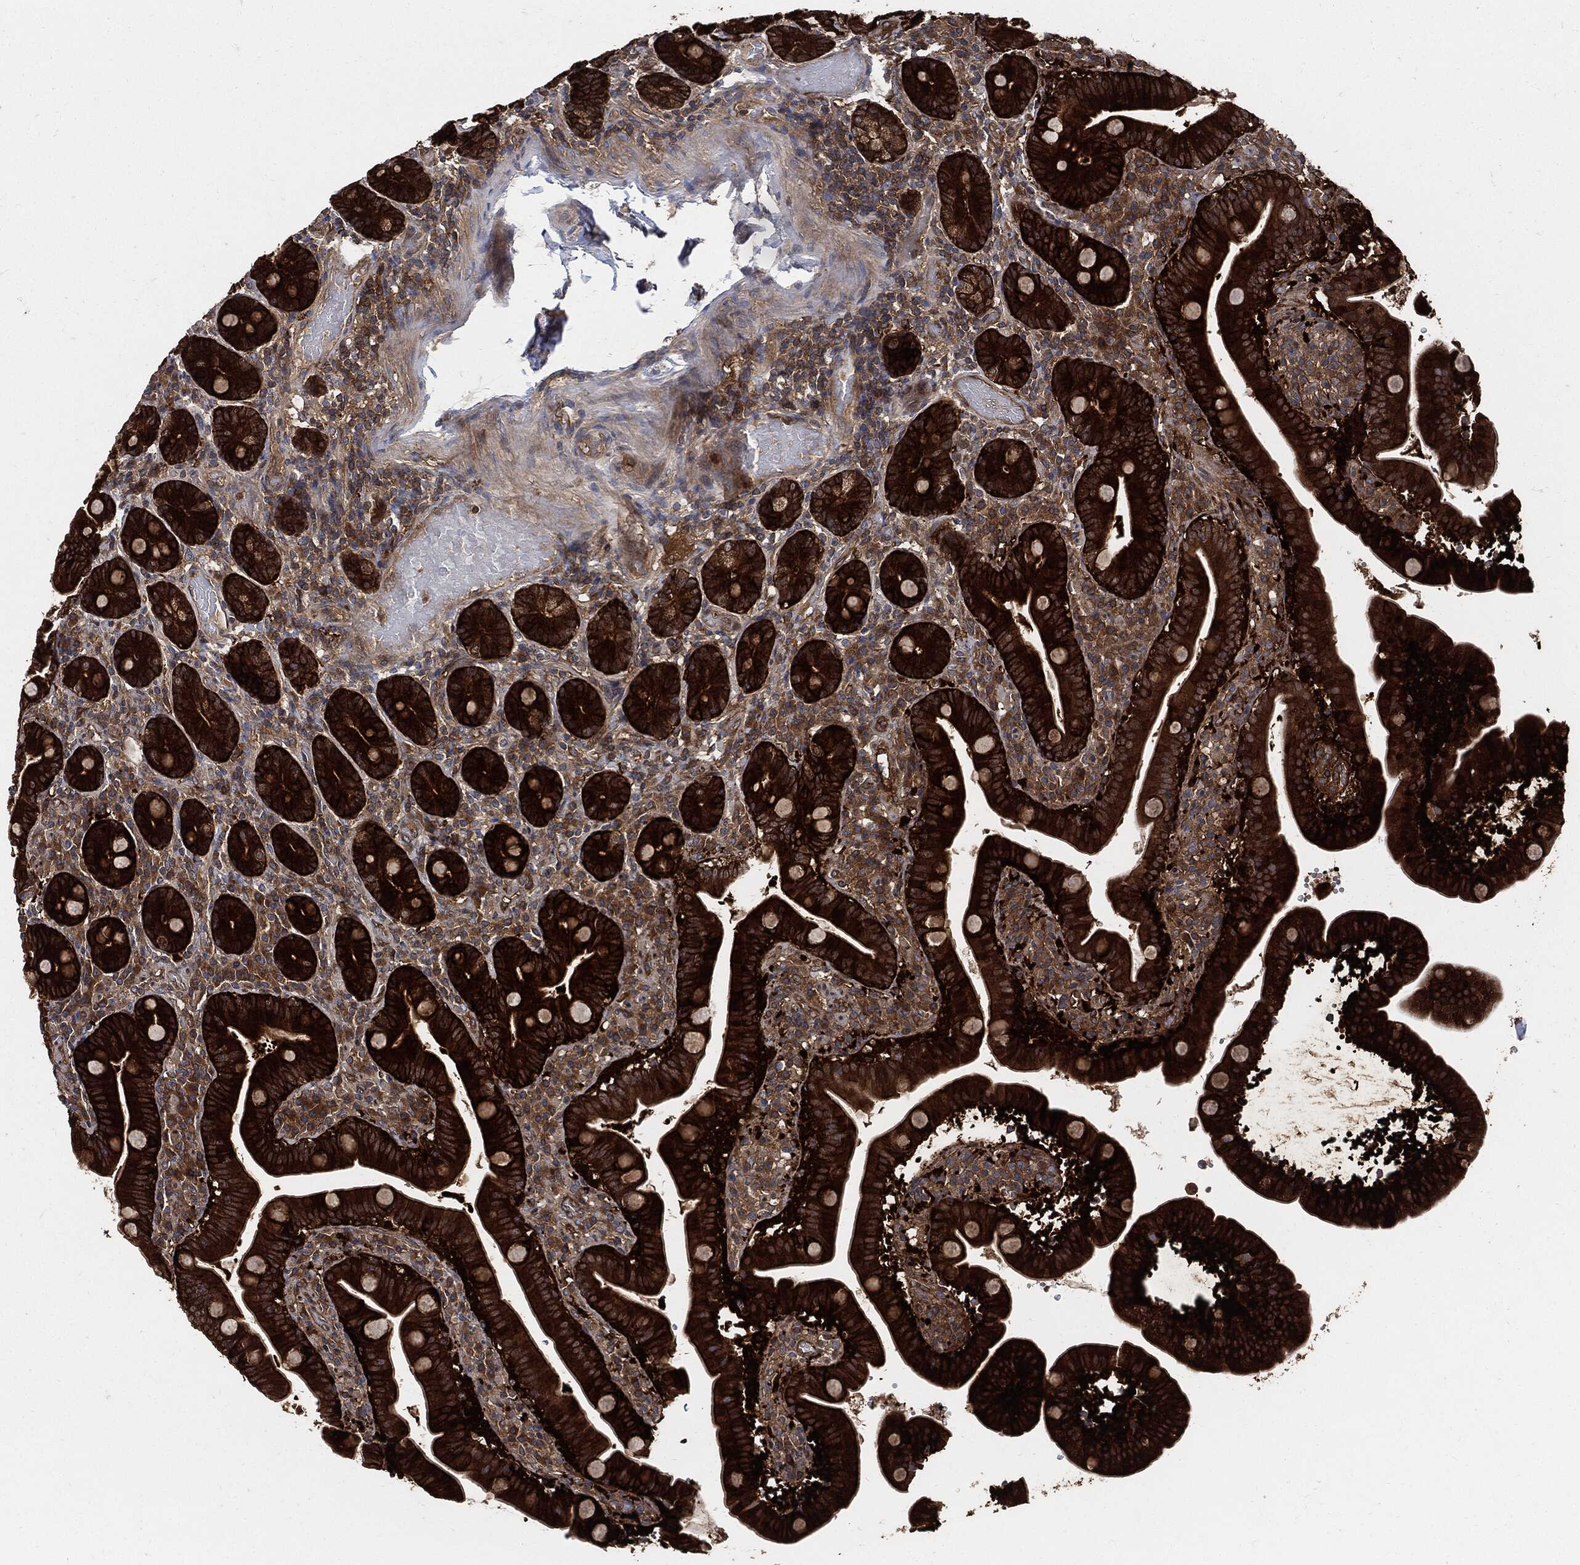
{"staining": {"intensity": "strong", "quantity": ">75%", "location": "cytoplasmic/membranous"}, "tissue": "small intestine", "cell_type": "Glandular cells", "image_type": "normal", "snomed": [{"axis": "morphology", "description": "Normal tissue, NOS"}, {"axis": "topography", "description": "Small intestine"}], "caption": "This photomicrograph shows immunohistochemistry staining of benign small intestine, with high strong cytoplasmic/membranous staining in about >75% of glandular cells.", "gene": "XPNPEP1", "patient": {"sex": "male", "age": 66}}